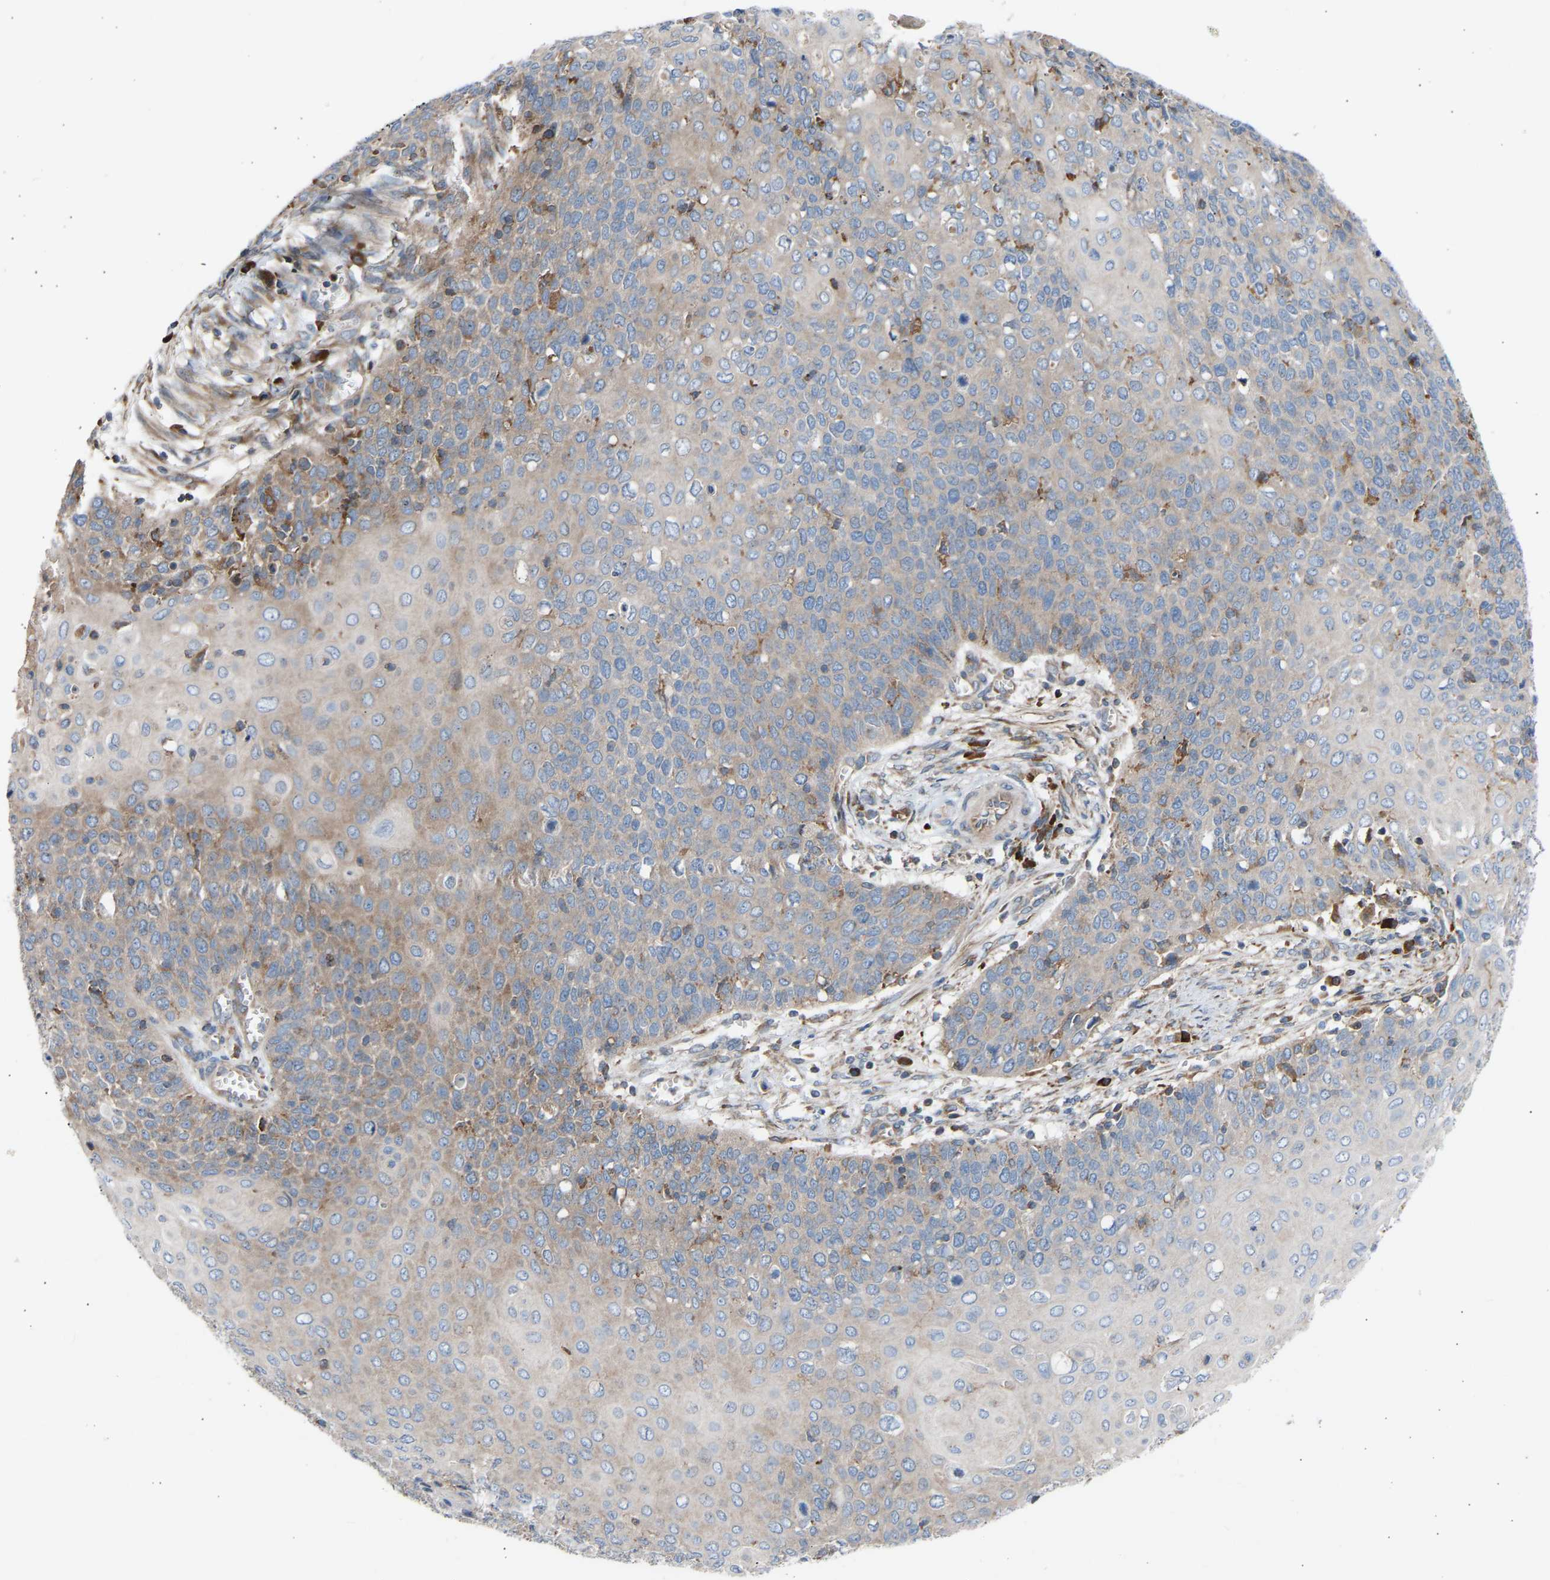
{"staining": {"intensity": "weak", "quantity": "<25%", "location": "cytoplasmic/membranous"}, "tissue": "cervical cancer", "cell_type": "Tumor cells", "image_type": "cancer", "snomed": [{"axis": "morphology", "description": "Squamous cell carcinoma, NOS"}, {"axis": "topography", "description": "Cervix"}], "caption": "IHC micrograph of cervical cancer (squamous cell carcinoma) stained for a protein (brown), which displays no positivity in tumor cells.", "gene": "GCN1", "patient": {"sex": "female", "age": 39}}